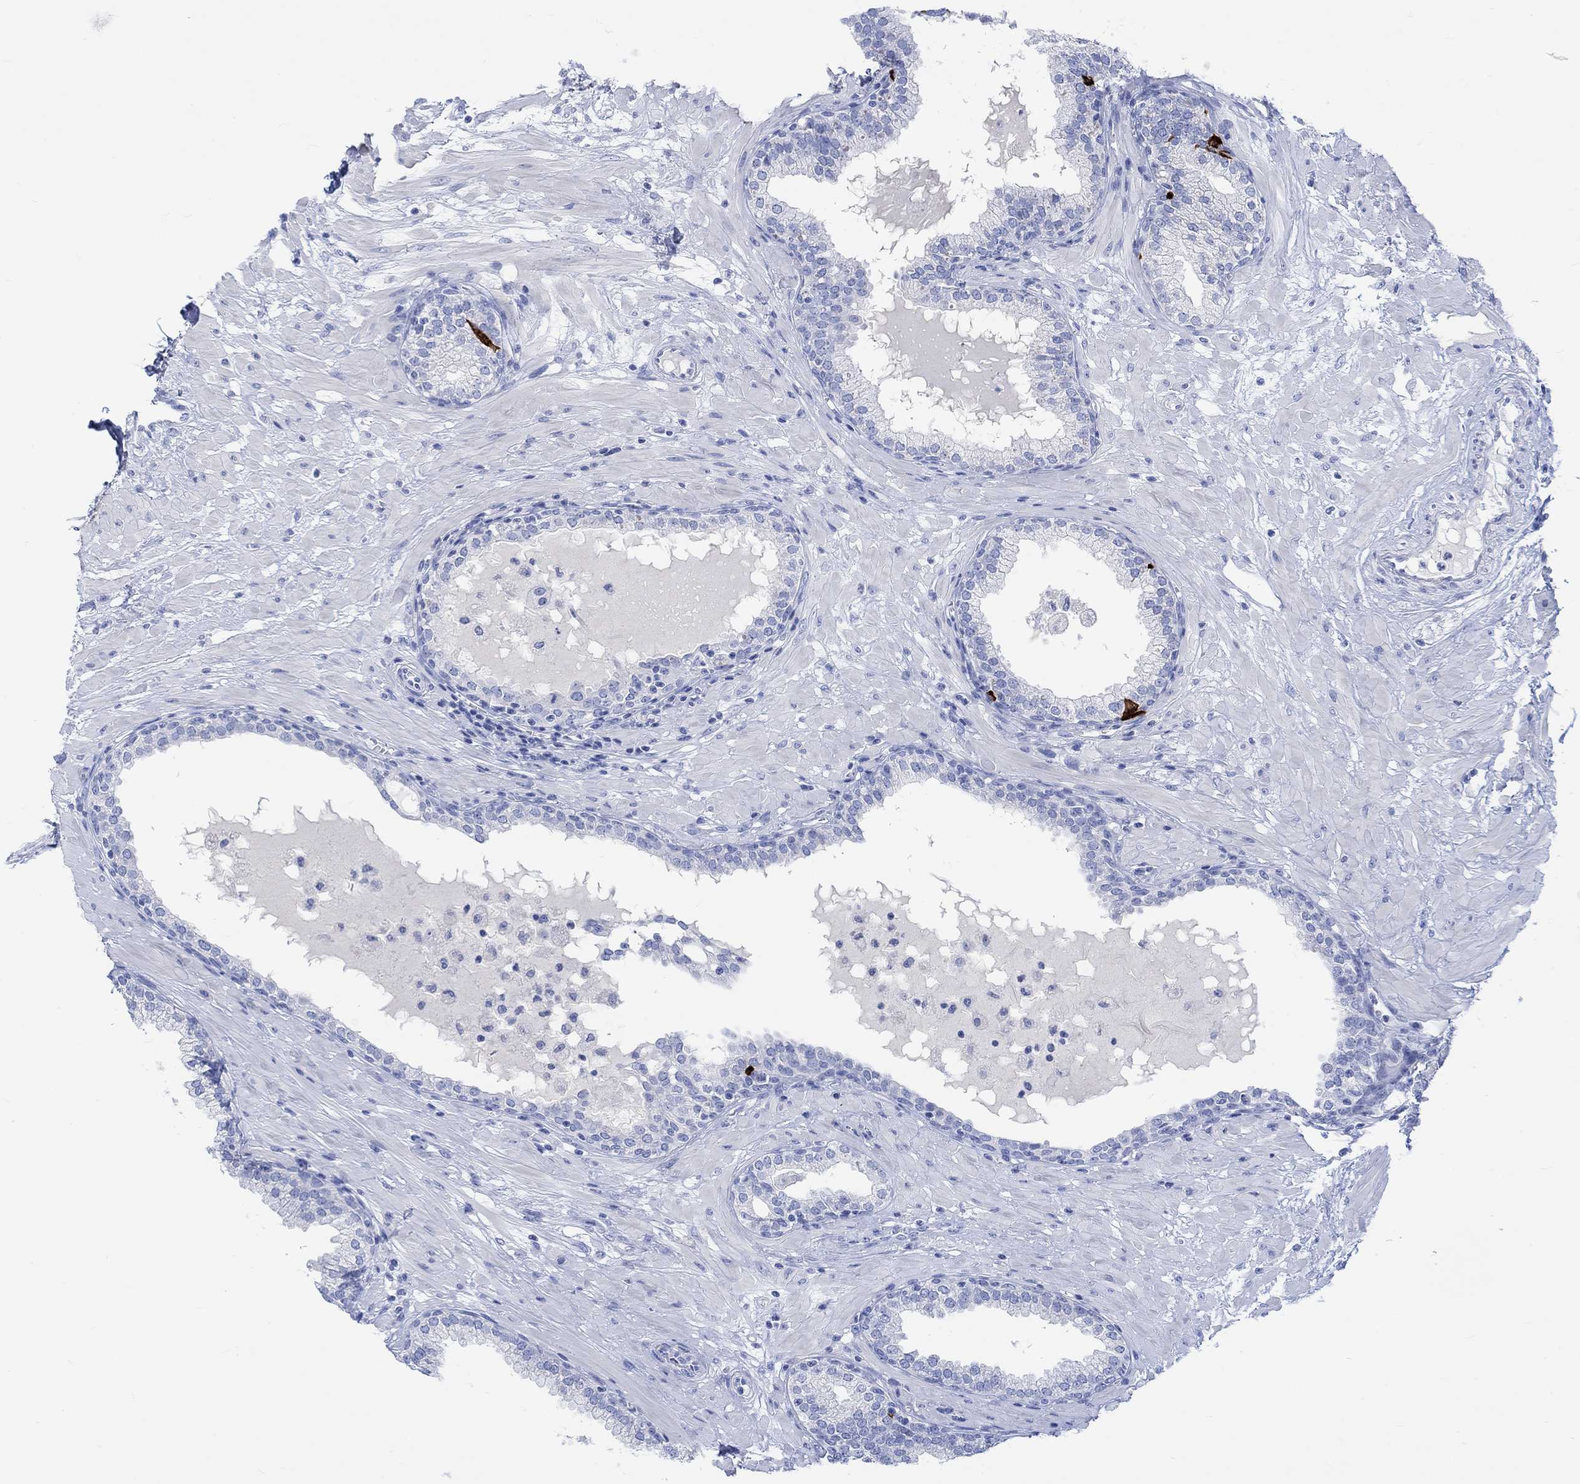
{"staining": {"intensity": "negative", "quantity": "none", "location": "none"}, "tissue": "prostate", "cell_type": "Glandular cells", "image_type": "normal", "snomed": [{"axis": "morphology", "description": "Normal tissue, NOS"}, {"axis": "topography", "description": "Prostate"}], "caption": "A high-resolution micrograph shows immunohistochemistry staining of unremarkable prostate, which shows no significant positivity in glandular cells.", "gene": "CALCA", "patient": {"sex": "male", "age": 64}}